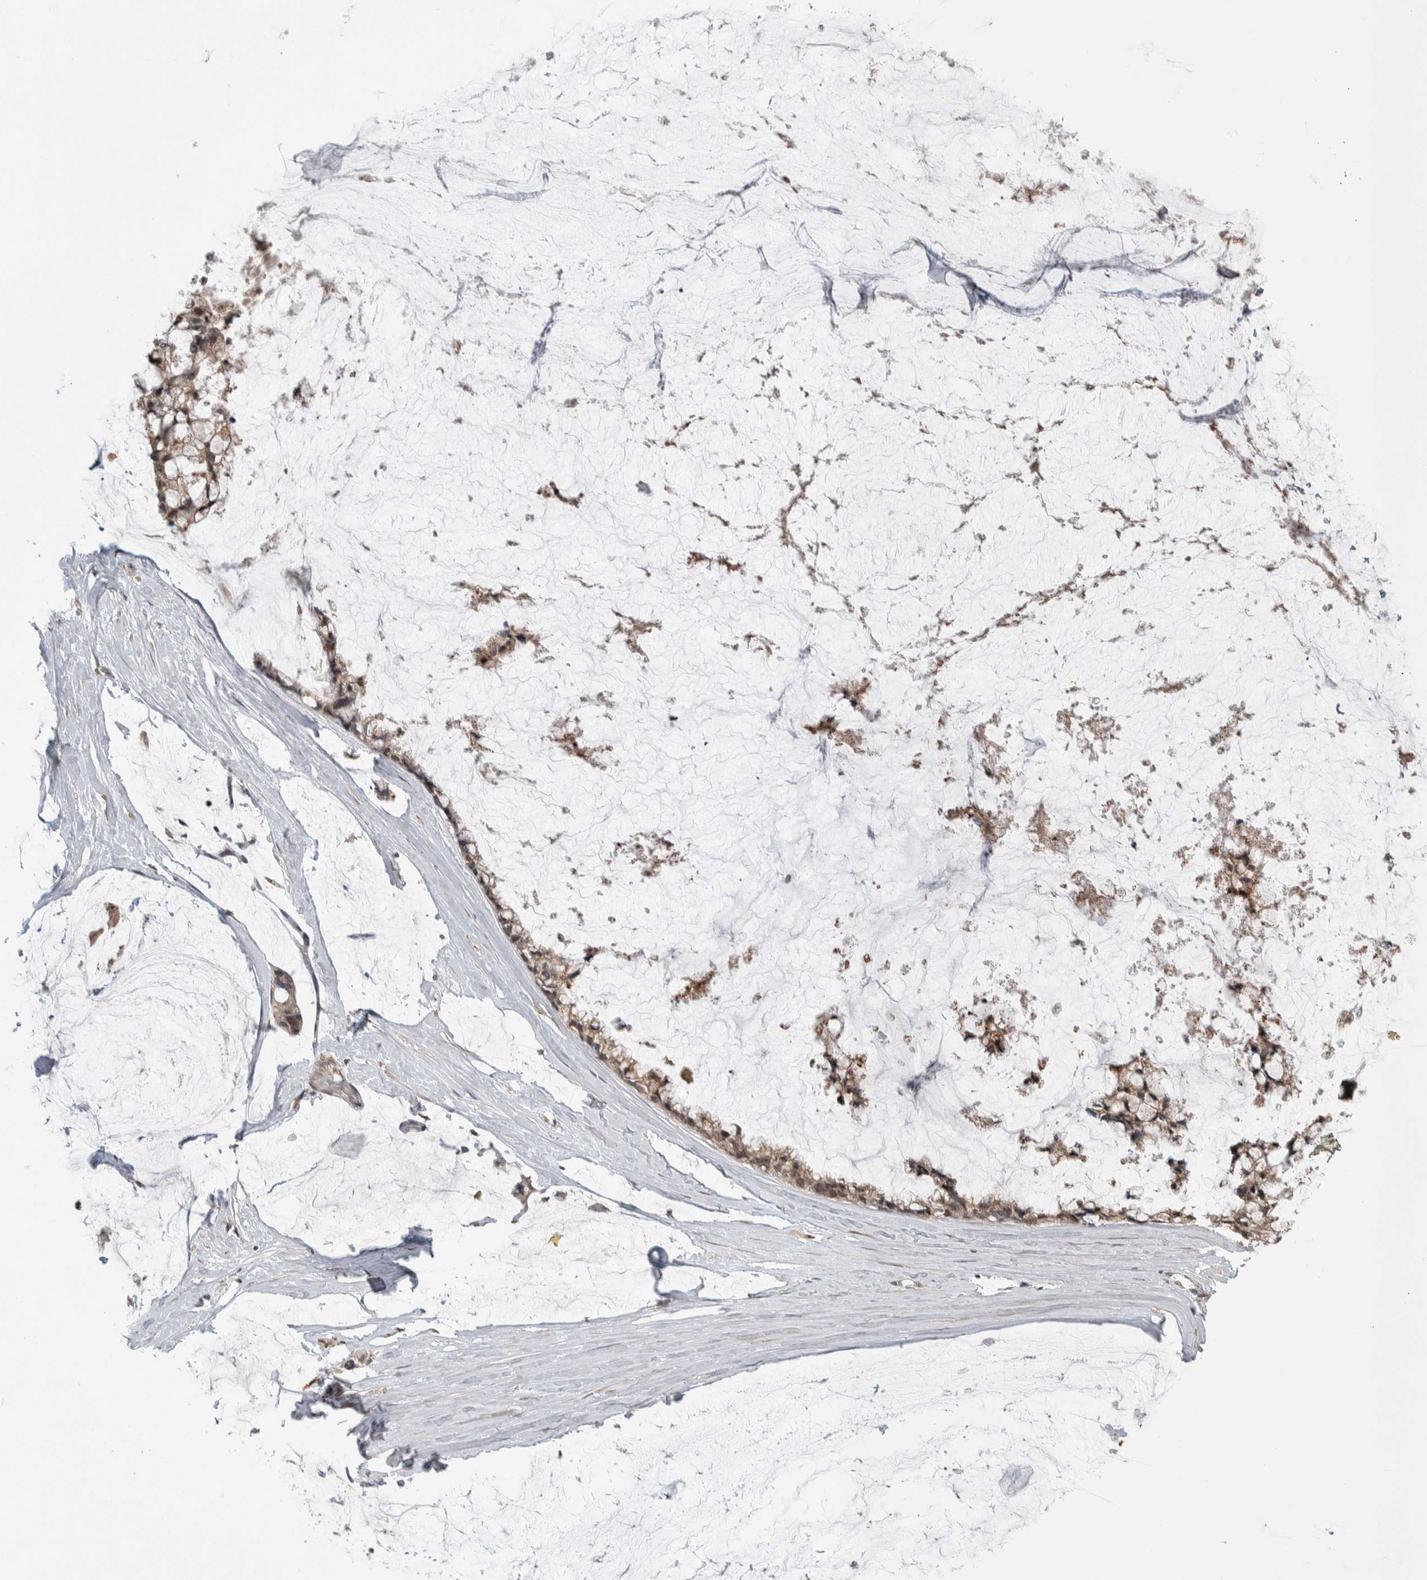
{"staining": {"intensity": "weak", "quantity": ">75%", "location": "cytoplasmic/membranous,nuclear"}, "tissue": "ovarian cancer", "cell_type": "Tumor cells", "image_type": "cancer", "snomed": [{"axis": "morphology", "description": "Cystadenocarcinoma, mucinous, NOS"}, {"axis": "topography", "description": "Ovary"}], "caption": "Immunohistochemistry (IHC) micrograph of neoplastic tissue: ovarian mucinous cystadenocarcinoma stained using immunohistochemistry (IHC) demonstrates low levels of weak protein expression localized specifically in the cytoplasmic/membranous and nuclear of tumor cells, appearing as a cytoplasmic/membranous and nuclear brown color.", "gene": "PRDM4", "patient": {"sex": "female", "age": 39}}